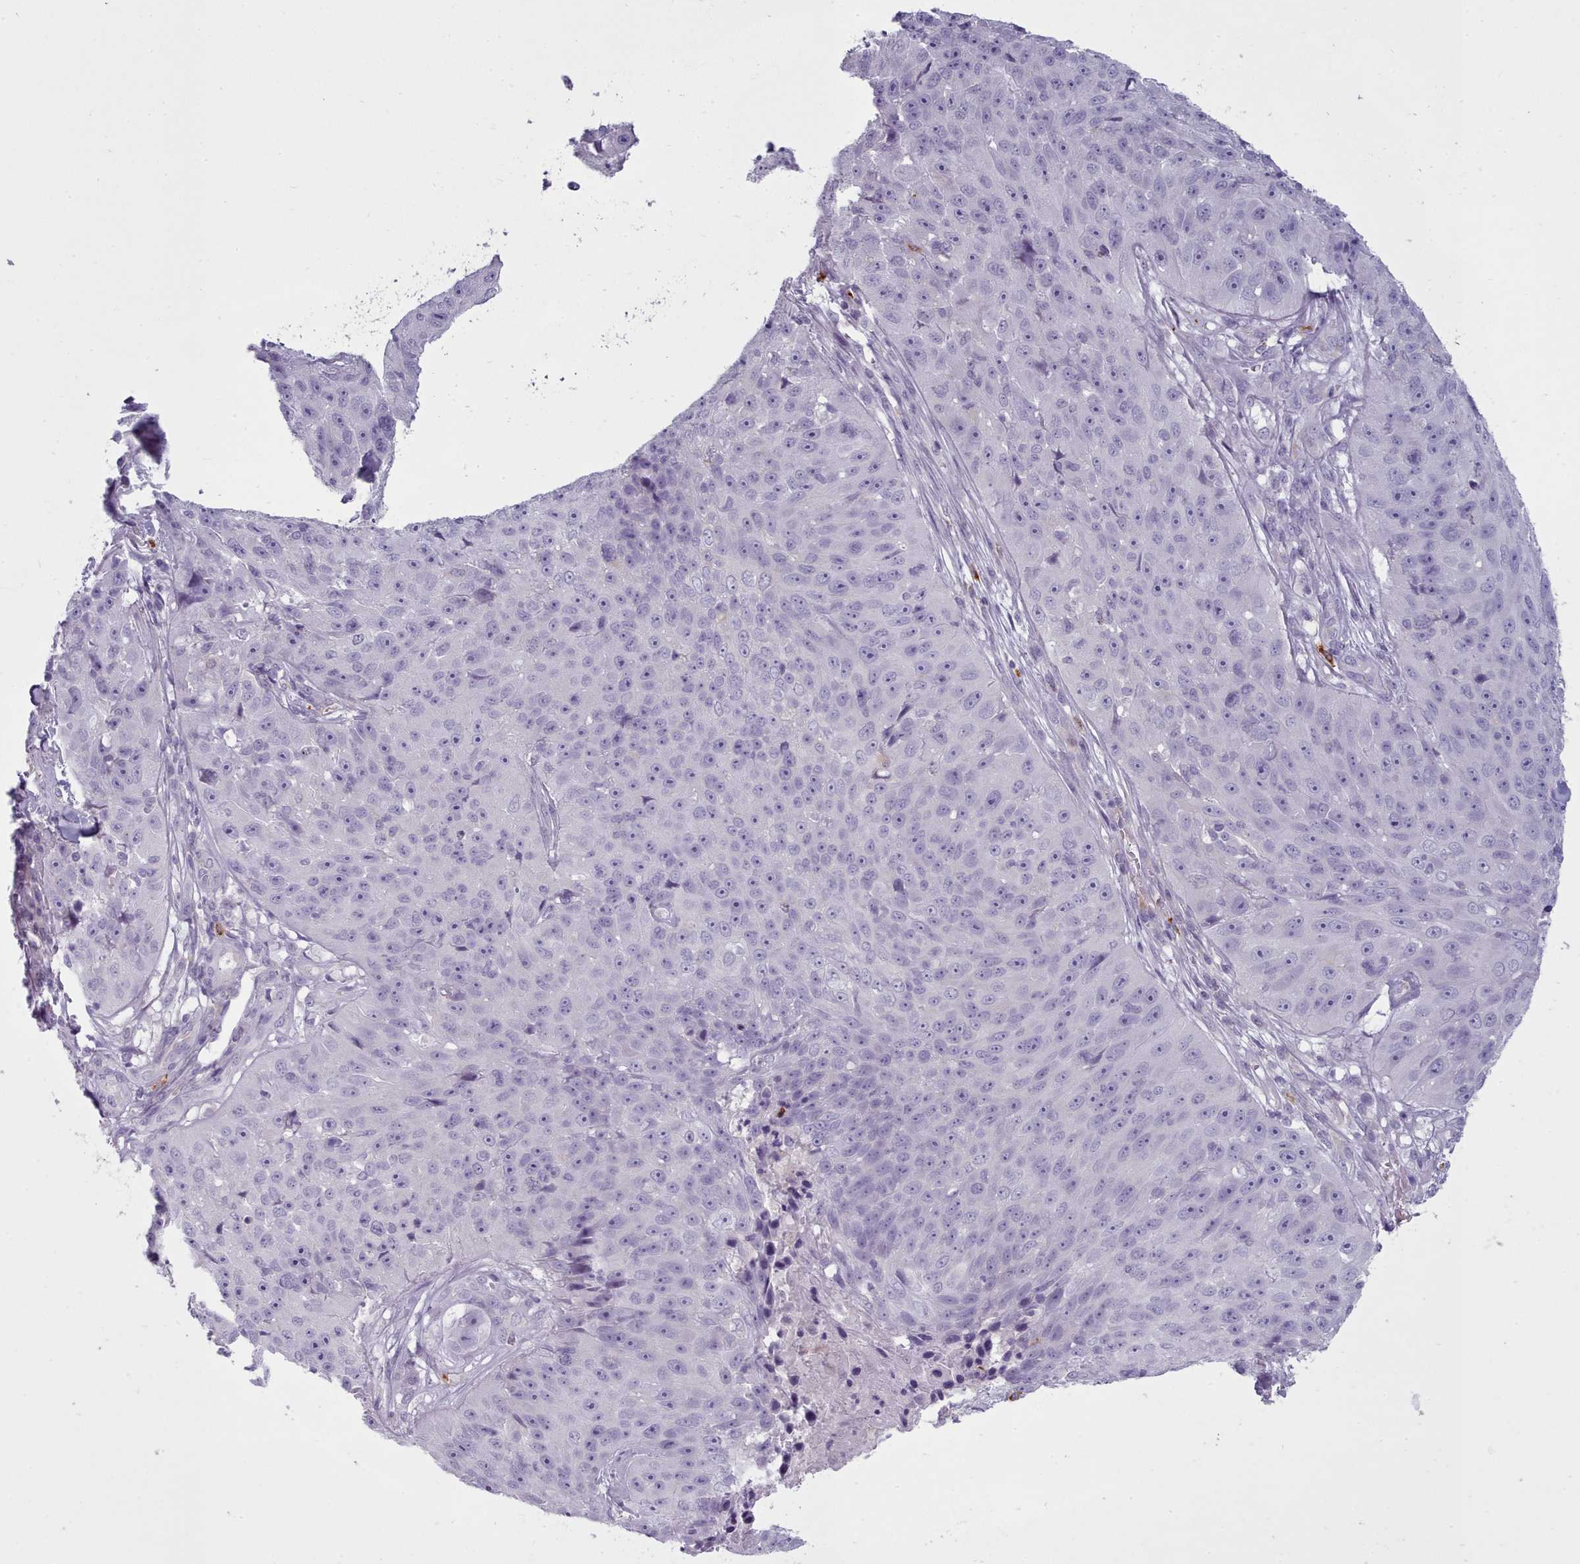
{"staining": {"intensity": "negative", "quantity": "none", "location": "none"}, "tissue": "skin cancer", "cell_type": "Tumor cells", "image_type": "cancer", "snomed": [{"axis": "morphology", "description": "Squamous cell carcinoma, NOS"}, {"axis": "topography", "description": "Skin"}], "caption": "Immunohistochemical staining of human skin cancer (squamous cell carcinoma) demonstrates no significant expression in tumor cells. (DAB immunohistochemistry, high magnification).", "gene": "NDST2", "patient": {"sex": "female", "age": 87}}